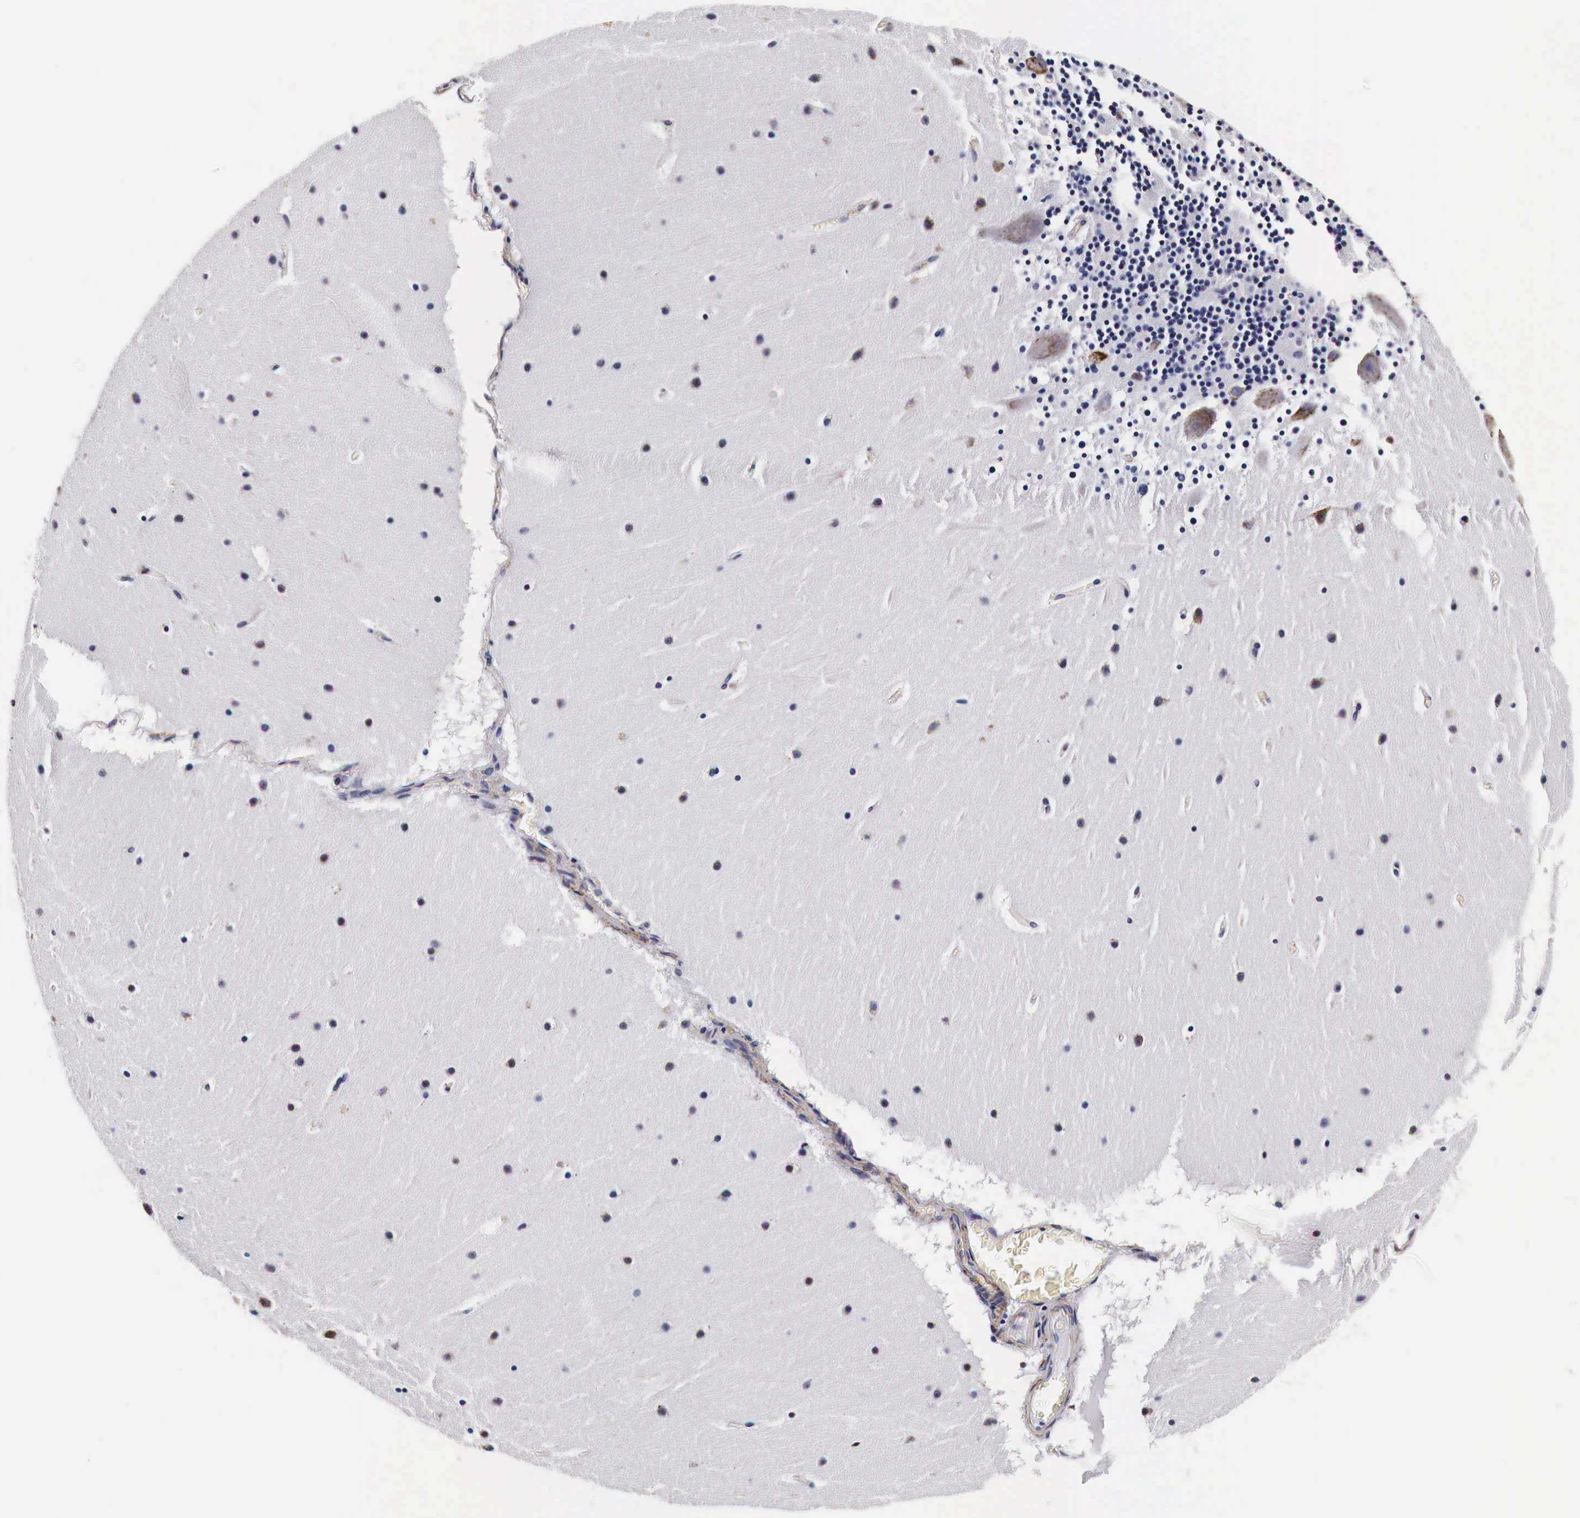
{"staining": {"intensity": "weak", "quantity": "<25%", "location": "cytoplasmic/membranous"}, "tissue": "cerebellum", "cell_type": "Cells in granular layer", "image_type": "normal", "snomed": [{"axis": "morphology", "description": "Normal tissue, NOS"}, {"axis": "topography", "description": "Cerebellum"}], "caption": "This is an immunohistochemistry (IHC) histopathology image of benign cerebellum. There is no staining in cells in granular layer.", "gene": "CKAP4", "patient": {"sex": "male", "age": 45}}